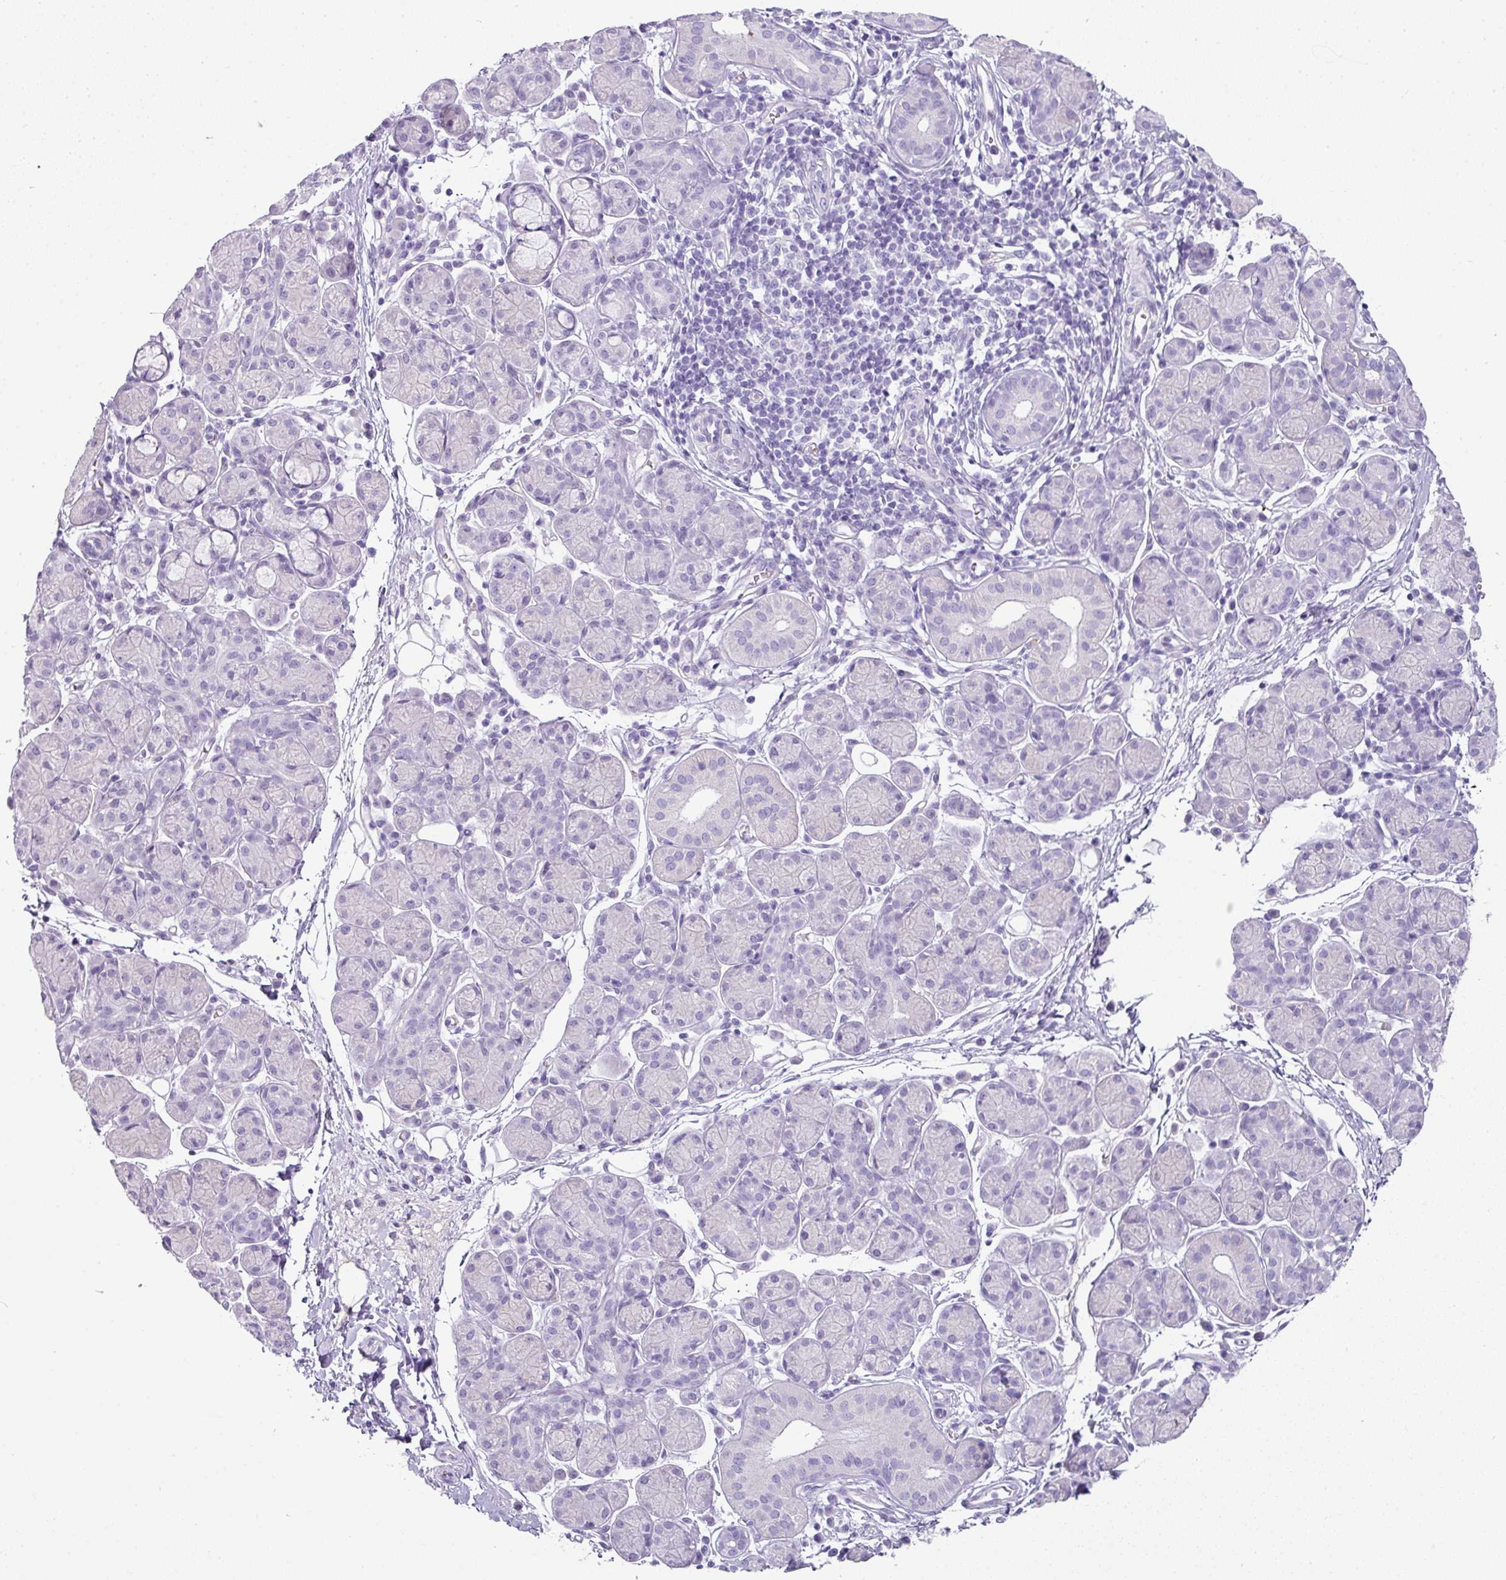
{"staining": {"intensity": "negative", "quantity": "none", "location": "none"}, "tissue": "salivary gland", "cell_type": "Glandular cells", "image_type": "normal", "snomed": [{"axis": "morphology", "description": "Normal tissue, NOS"}, {"axis": "morphology", "description": "Inflammation, NOS"}, {"axis": "topography", "description": "Lymph node"}, {"axis": "topography", "description": "Salivary gland"}], "caption": "Micrograph shows no significant protein staining in glandular cells of benign salivary gland. (Brightfield microscopy of DAB immunohistochemistry (IHC) at high magnification).", "gene": "OR52N1", "patient": {"sex": "male", "age": 3}}